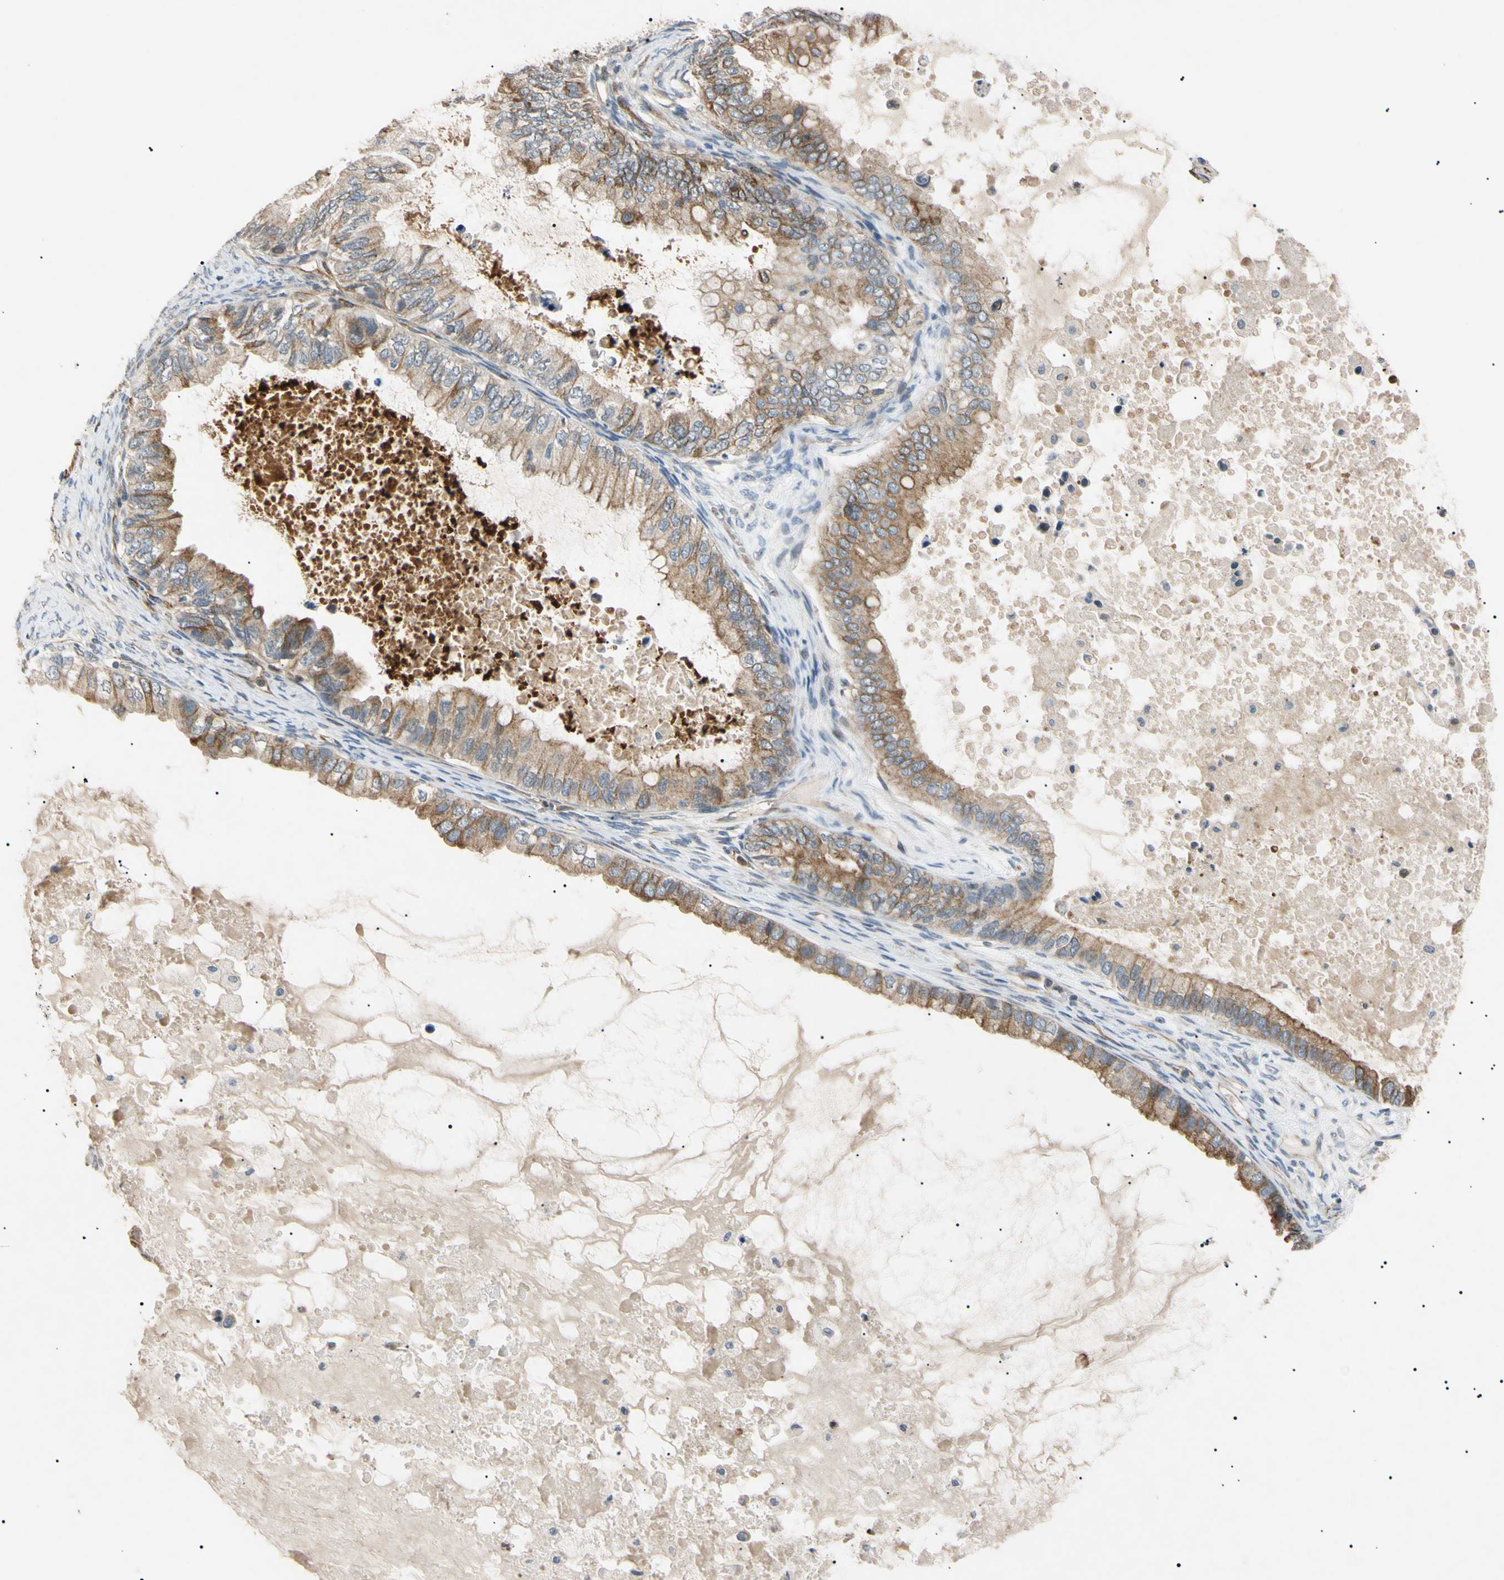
{"staining": {"intensity": "moderate", "quantity": "25%-75%", "location": "cytoplasmic/membranous"}, "tissue": "ovarian cancer", "cell_type": "Tumor cells", "image_type": "cancer", "snomed": [{"axis": "morphology", "description": "Cystadenocarcinoma, mucinous, NOS"}, {"axis": "topography", "description": "Ovary"}], "caption": "This micrograph reveals IHC staining of ovarian cancer, with medium moderate cytoplasmic/membranous positivity in approximately 25%-75% of tumor cells.", "gene": "TUBB4A", "patient": {"sex": "female", "age": 80}}